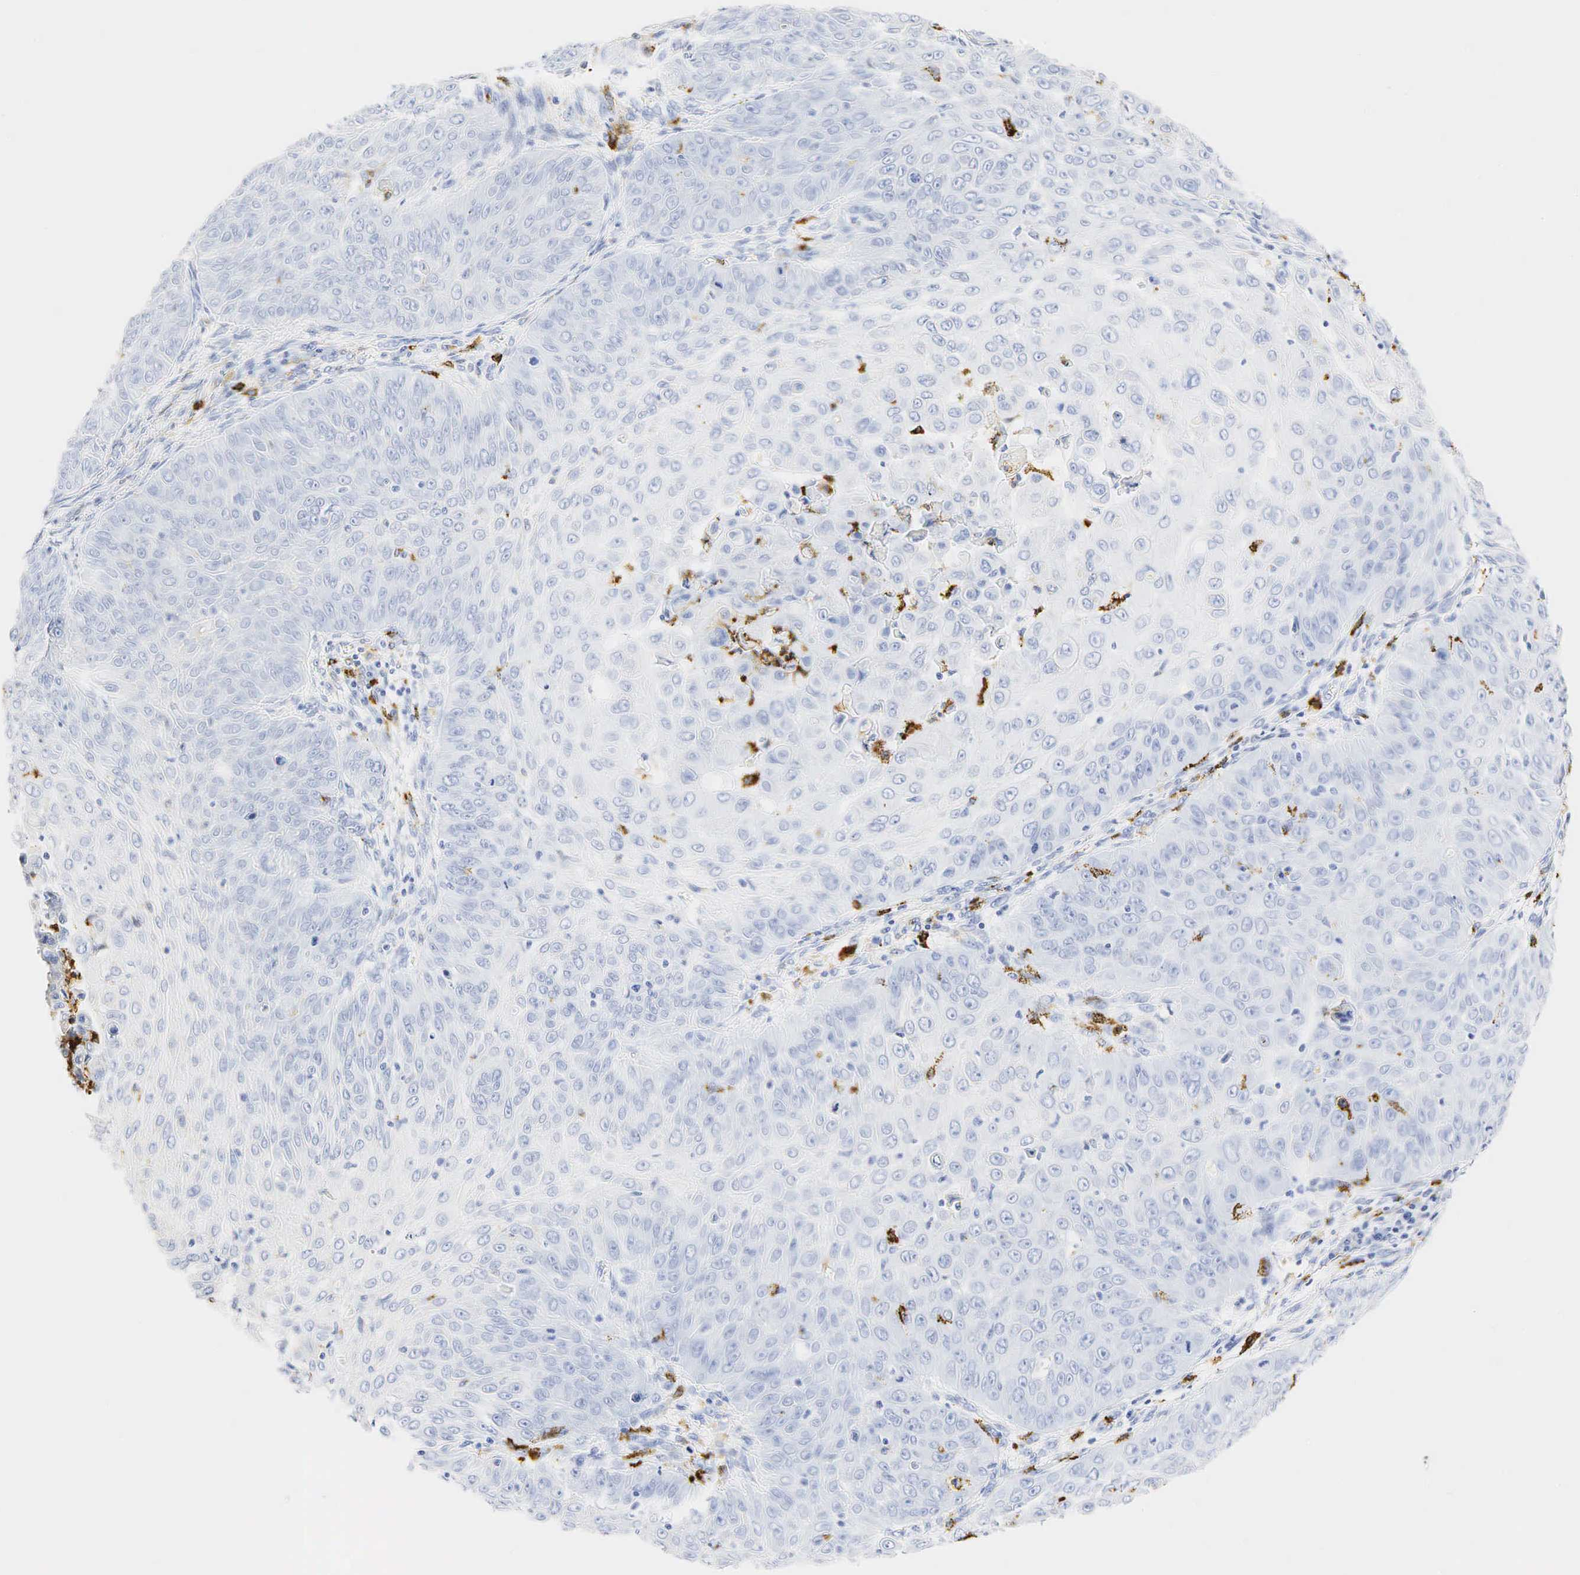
{"staining": {"intensity": "negative", "quantity": "none", "location": "none"}, "tissue": "skin cancer", "cell_type": "Tumor cells", "image_type": "cancer", "snomed": [{"axis": "morphology", "description": "Squamous cell carcinoma, NOS"}, {"axis": "topography", "description": "Skin"}], "caption": "Tumor cells show no significant protein positivity in skin cancer.", "gene": "LYZ", "patient": {"sex": "male", "age": 82}}